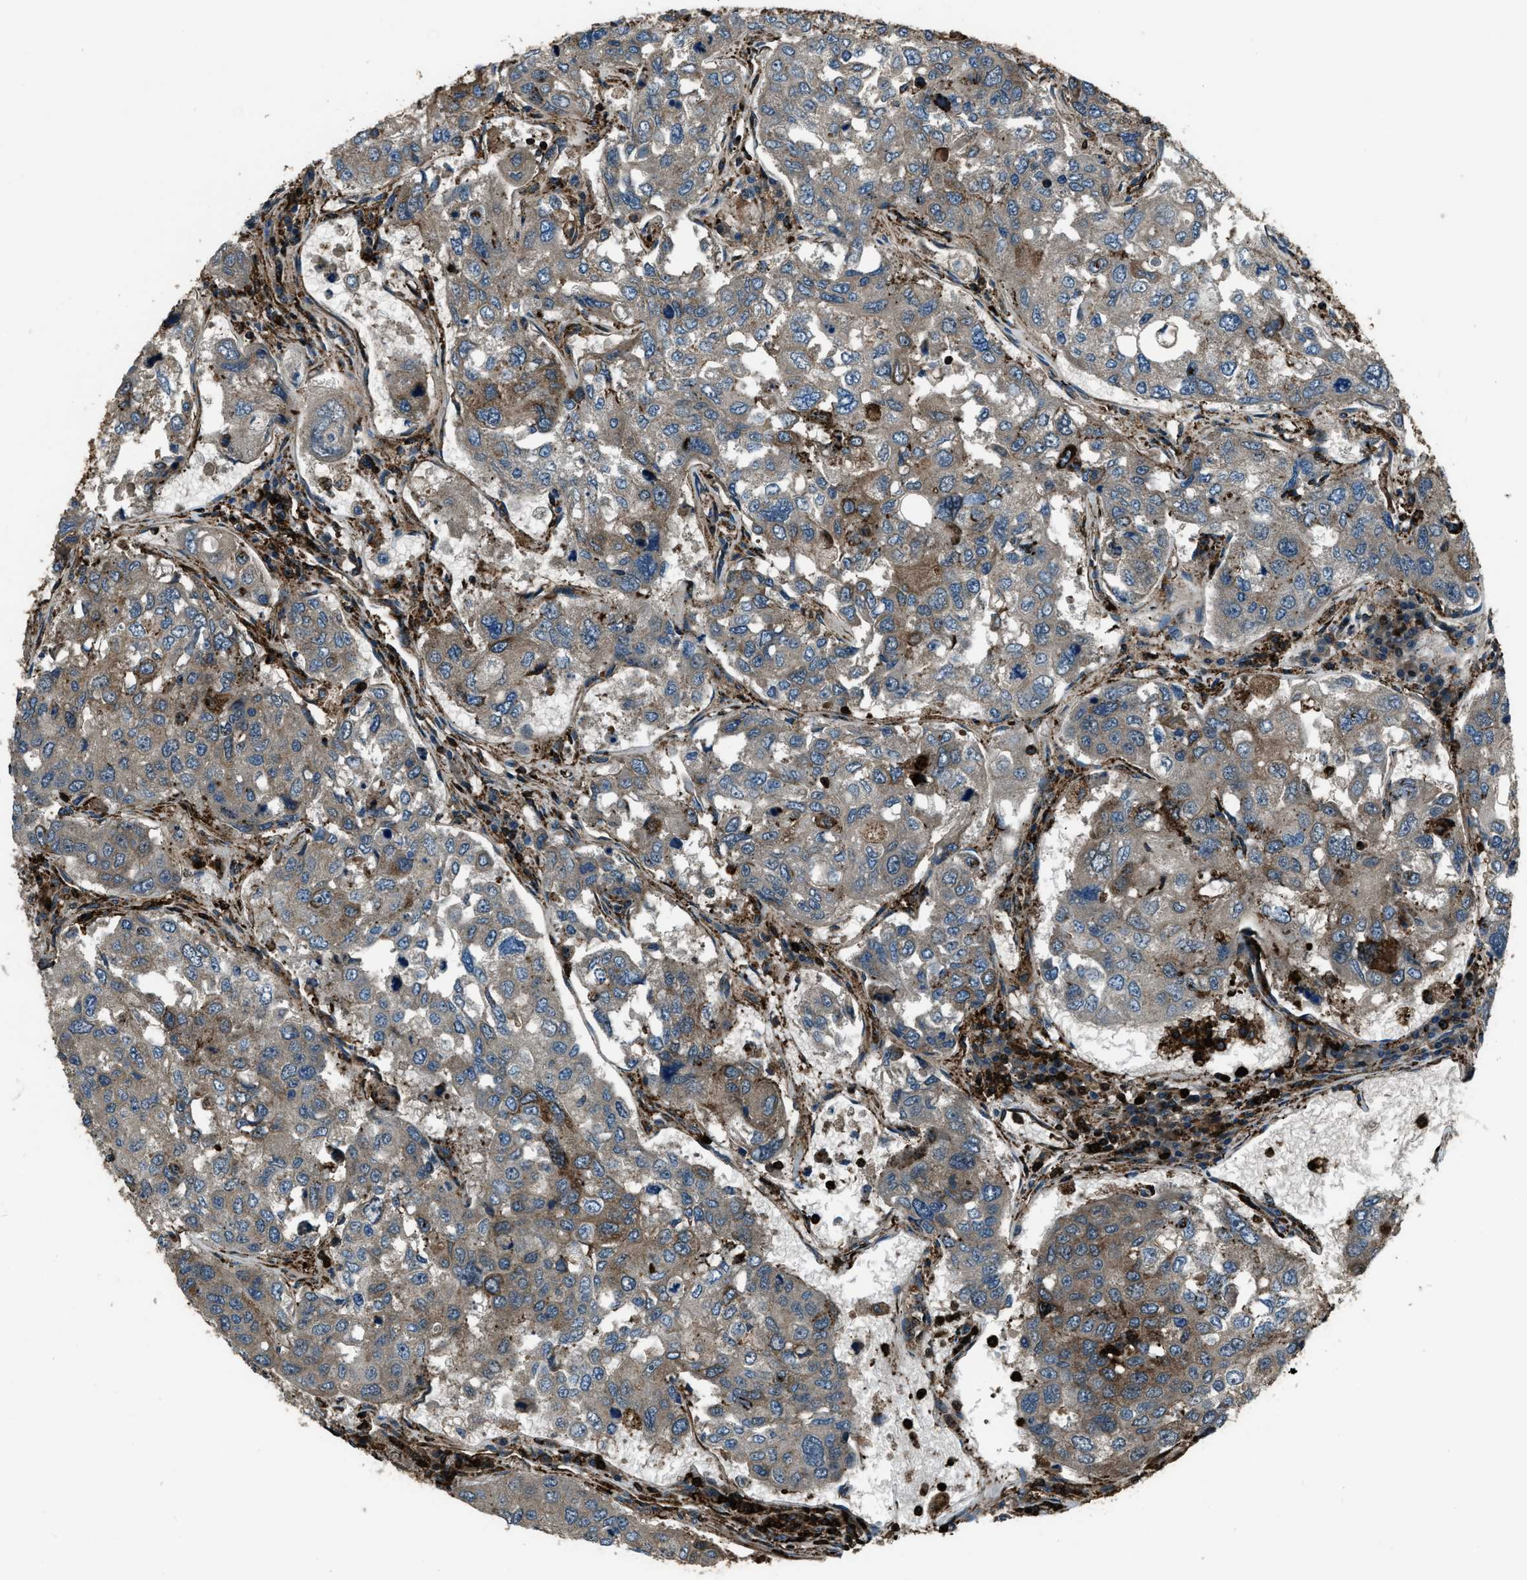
{"staining": {"intensity": "moderate", "quantity": "25%-75%", "location": "cytoplasmic/membranous"}, "tissue": "urothelial cancer", "cell_type": "Tumor cells", "image_type": "cancer", "snomed": [{"axis": "morphology", "description": "Urothelial carcinoma, High grade"}, {"axis": "topography", "description": "Lymph node"}, {"axis": "topography", "description": "Urinary bladder"}], "caption": "Protein staining by immunohistochemistry exhibits moderate cytoplasmic/membranous expression in about 25%-75% of tumor cells in urothelial cancer.", "gene": "SNX30", "patient": {"sex": "male", "age": 51}}